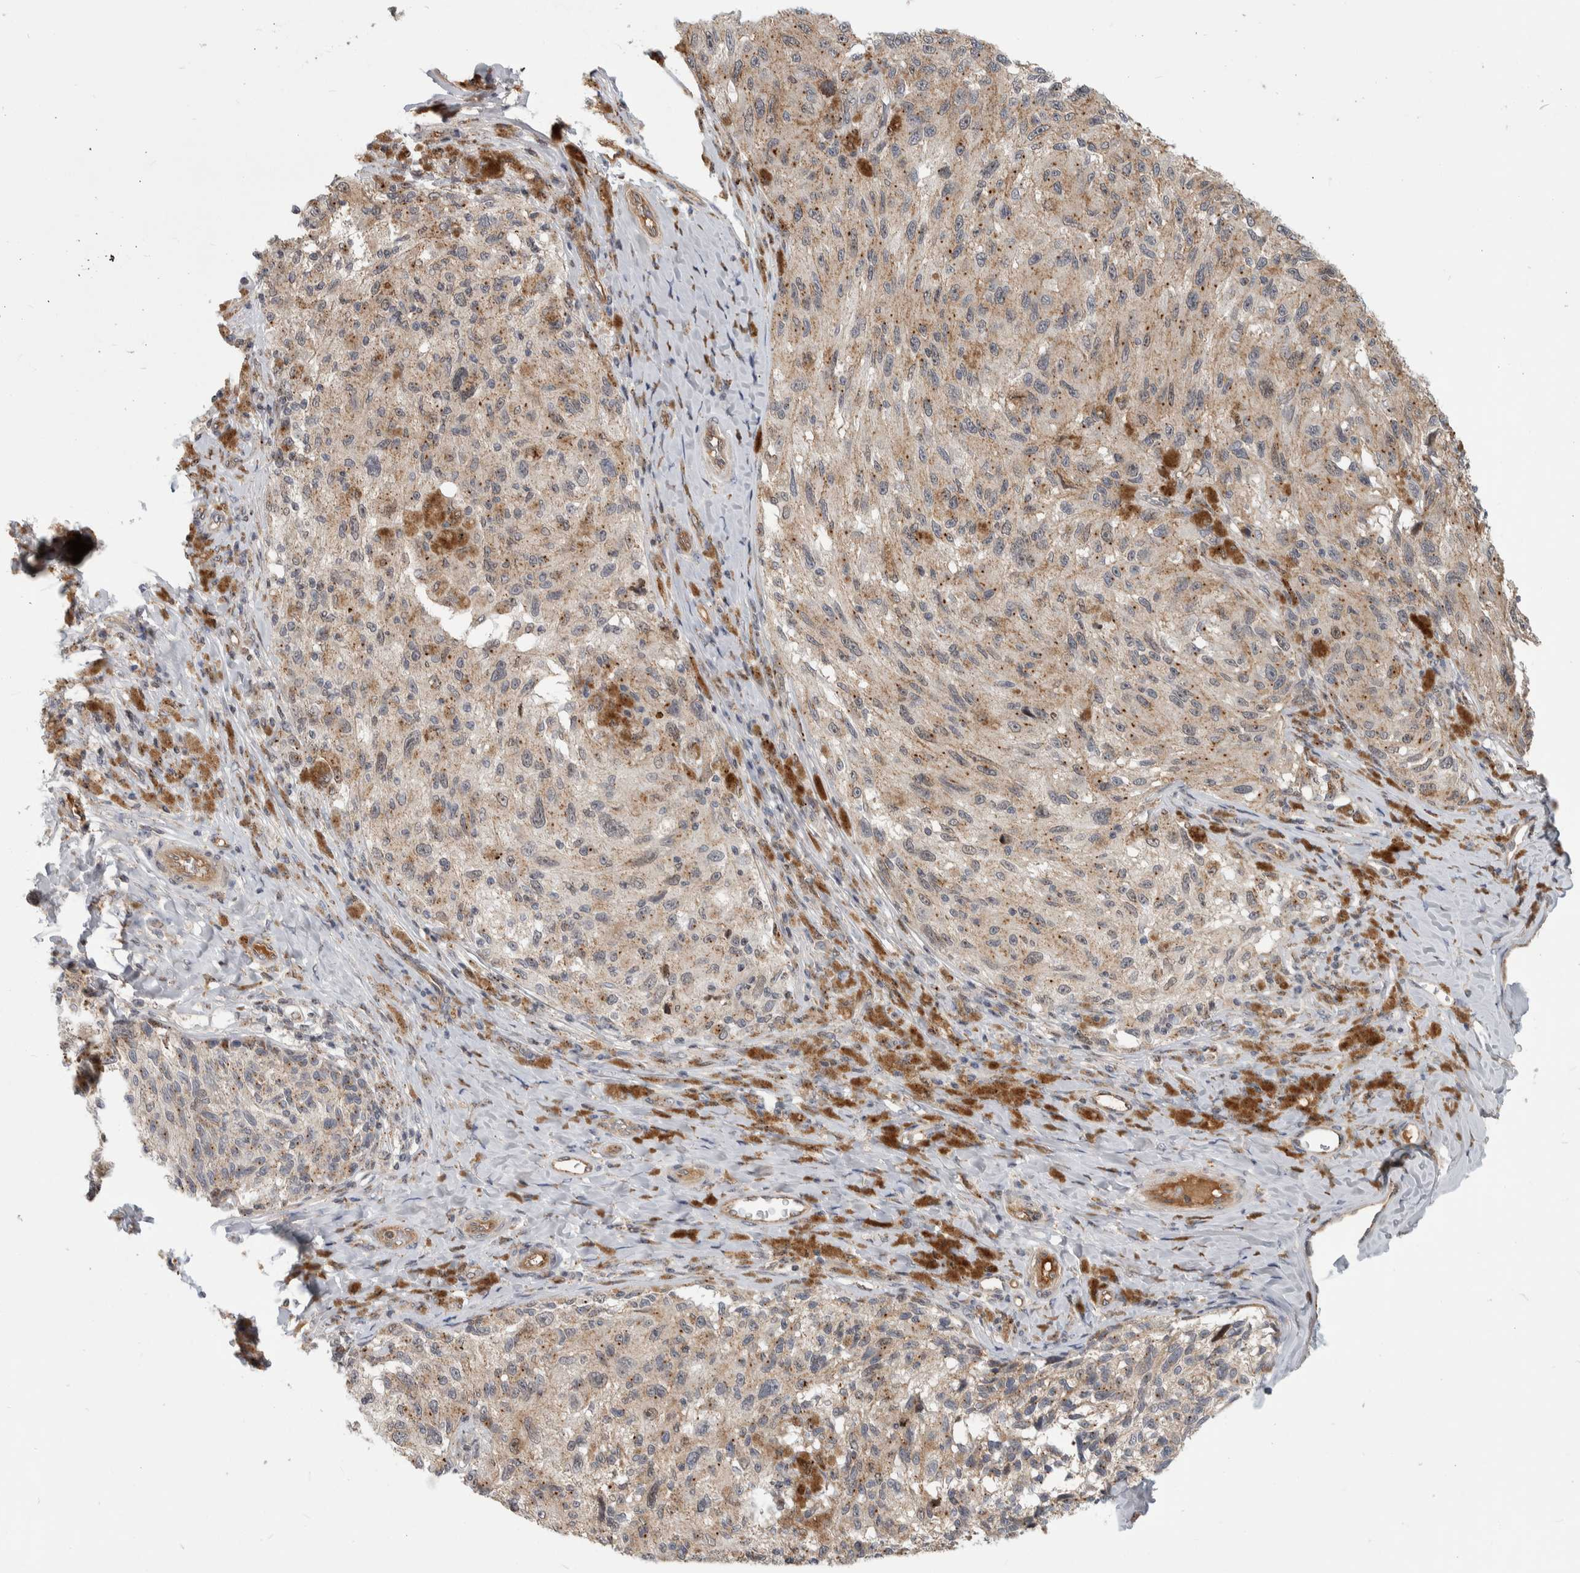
{"staining": {"intensity": "weak", "quantity": ">75%", "location": "cytoplasmic/membranous"}, "tissue": "melanoma", "cell_type": "Tumor cells", "image_type": "cancer", "snomed": [{"axis": "morphology", "description": "Malignant melanoma, NOS"}, {"axis": "topography", "description": "Skin"}], "caption": "The histopathology image reveals a brown stain indicating the presence of a protein in the cytoplasmic/membranous of tumor cells in melanoma.", "gene": "MSL1", "patient": {"sex": "female", "age": 73}}